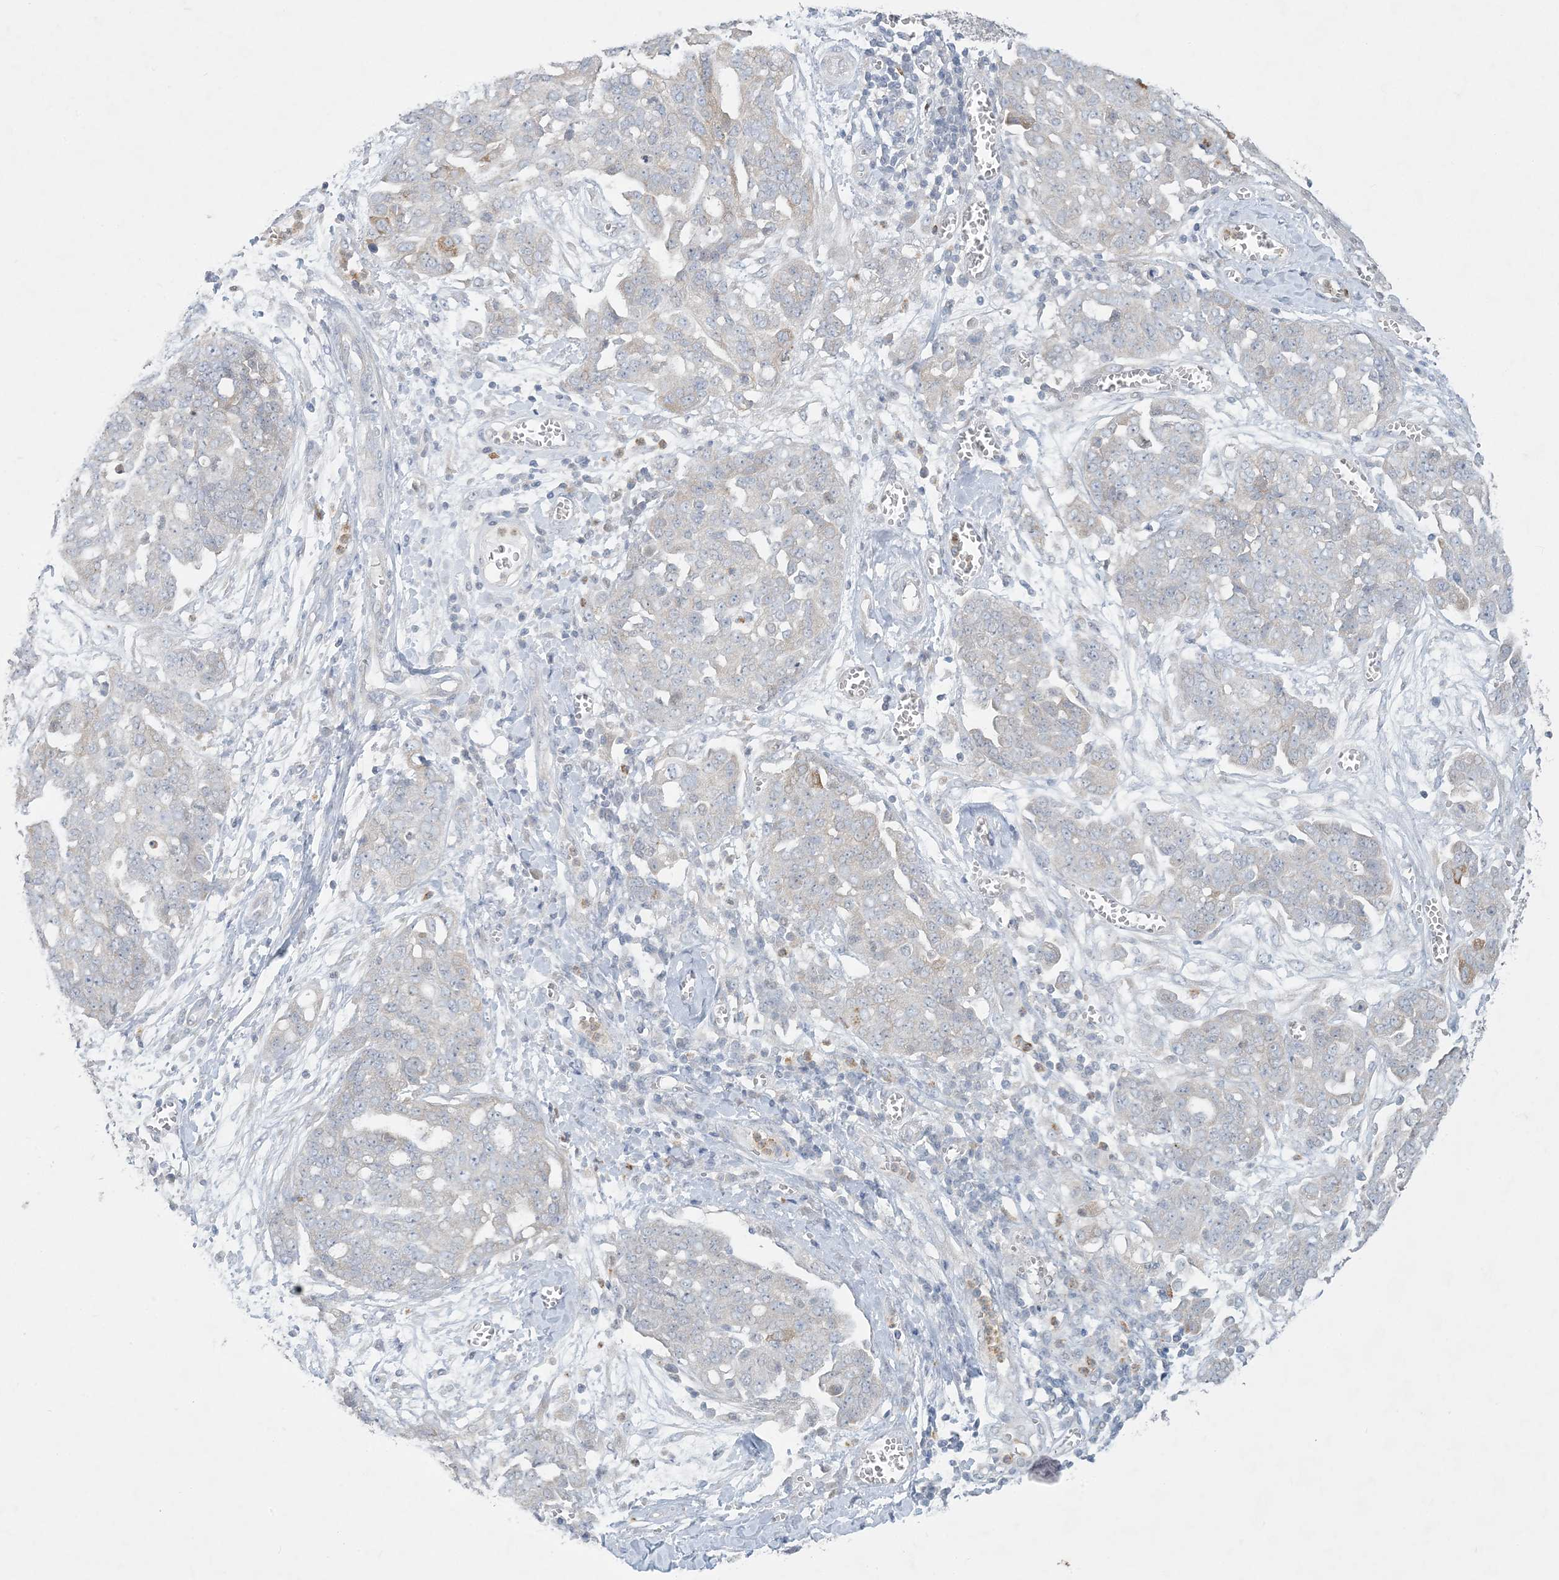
{"staining": {"intensity": "negative", "quantity": "none", "location": "none"}, "tissue": "ovarian cancer", "cell_type": "Tumor cells", "image_type": "cancer", "snomed": [{"axis": "morphology", "description": "Cystadenocarcinoma, serous, NOS"}, {"axis": "topography", "description": "Soft tissue"}, {"axis": "topography", "description": "Ovary"}], "caption": "Immunohistochemical staining of ovarian serous cystadenocarcinoma shows no significant positivity in tumor cells.", "gene": "KIF3A", "patient": {"sex": "female", "age": 57}}